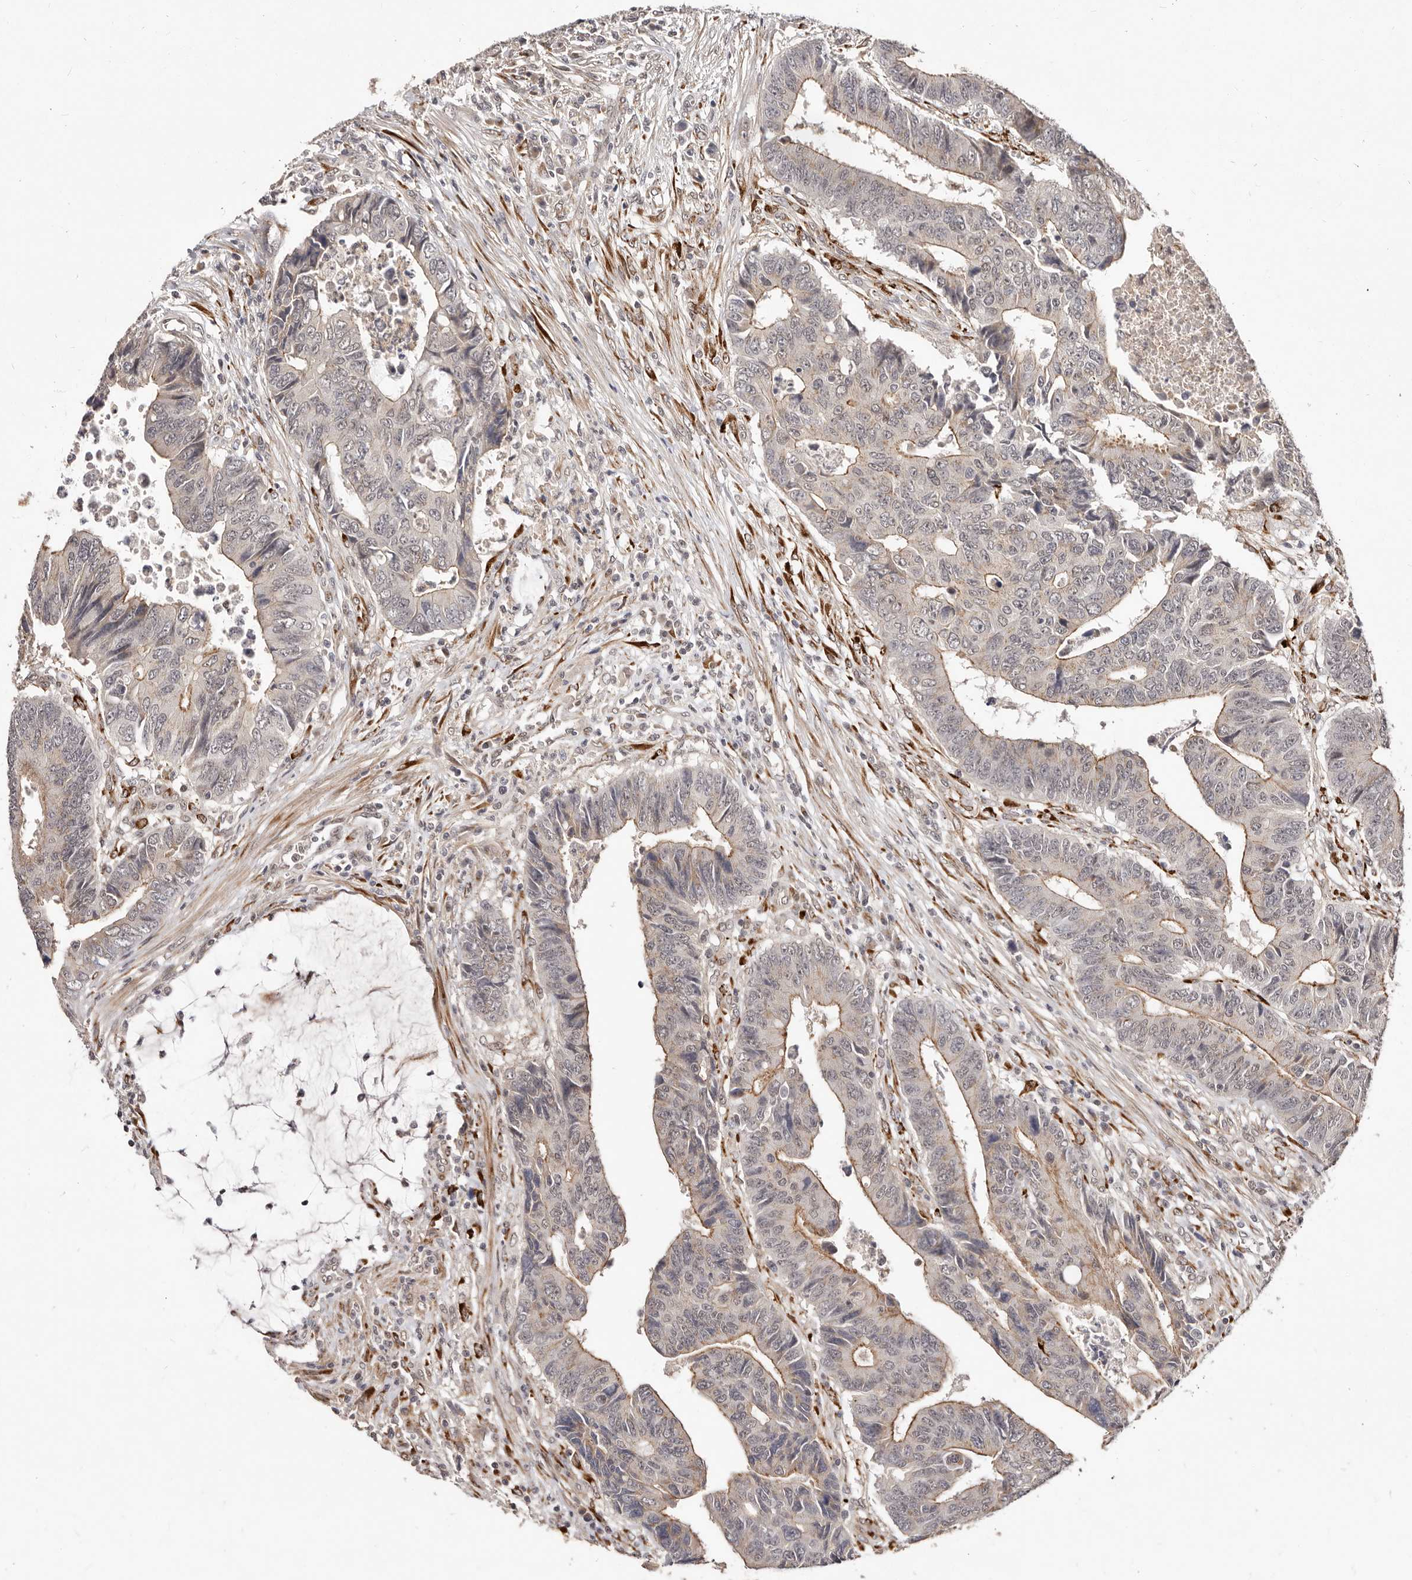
{"staining": {"intensity": "moderate", "quantity": "25%-75%", "location": "cytoplasmic/membranous"}, "tissue": "colorectal cancer", "cell_type": "Tumor cells", "image_type": "cancer", "snomed": [{"axis": "morphology", "description": "Adenocarcinoma, NOS"}, {"axis": "topography", "description": "Rectum"}], "caption": "A brown stain labels moderate cytoplasmic/membranous expression of a protein in colorectal cancer (adenocarcinoma) tumor cells. The staining was performed using DAB, with brown indicating positive protein expression. Nuclei are stained blue with hematoxylin.", "gene": "SRCAP", "patient": {"sex": "male", "age": 84}}